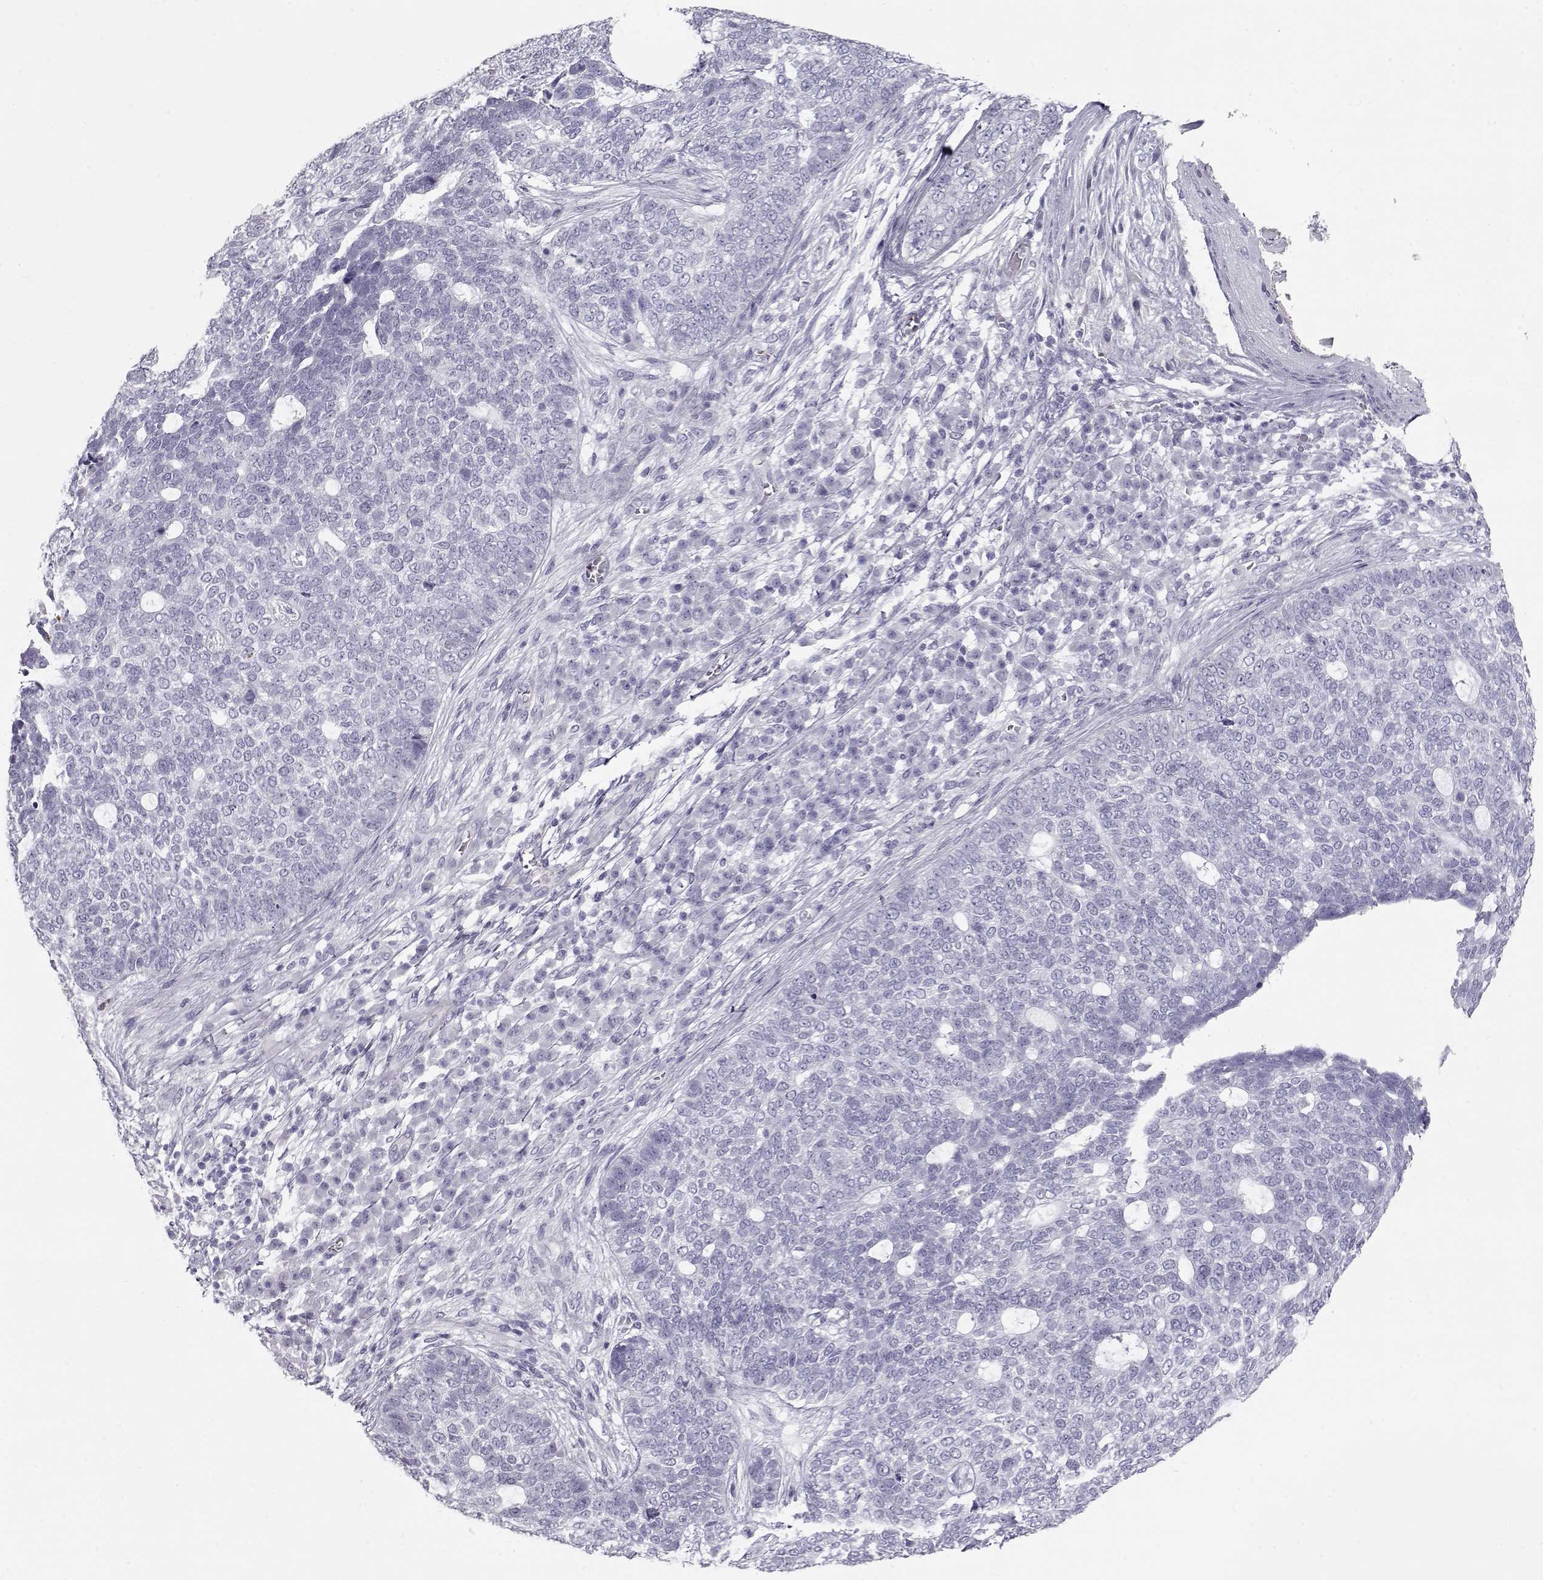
{"staining": {"intensity": "negative", "quantity": "none", "location": "none"}, "tissue": "skin cancer", "cell_type": "Tumor cells", "image_type": "cancer", "snomed": [{"axis": "morphology", "description": "Basal cell carcinoma"}, {"axis": "topography", "description": "Skin"}], "caption": "The immunohistochemistry image has no significant positivity in tumor cells of basal cell carcinoma (skin) tissue.", "gene": "SLITRK3", "patient": {"sex": "female", "age": 69}}